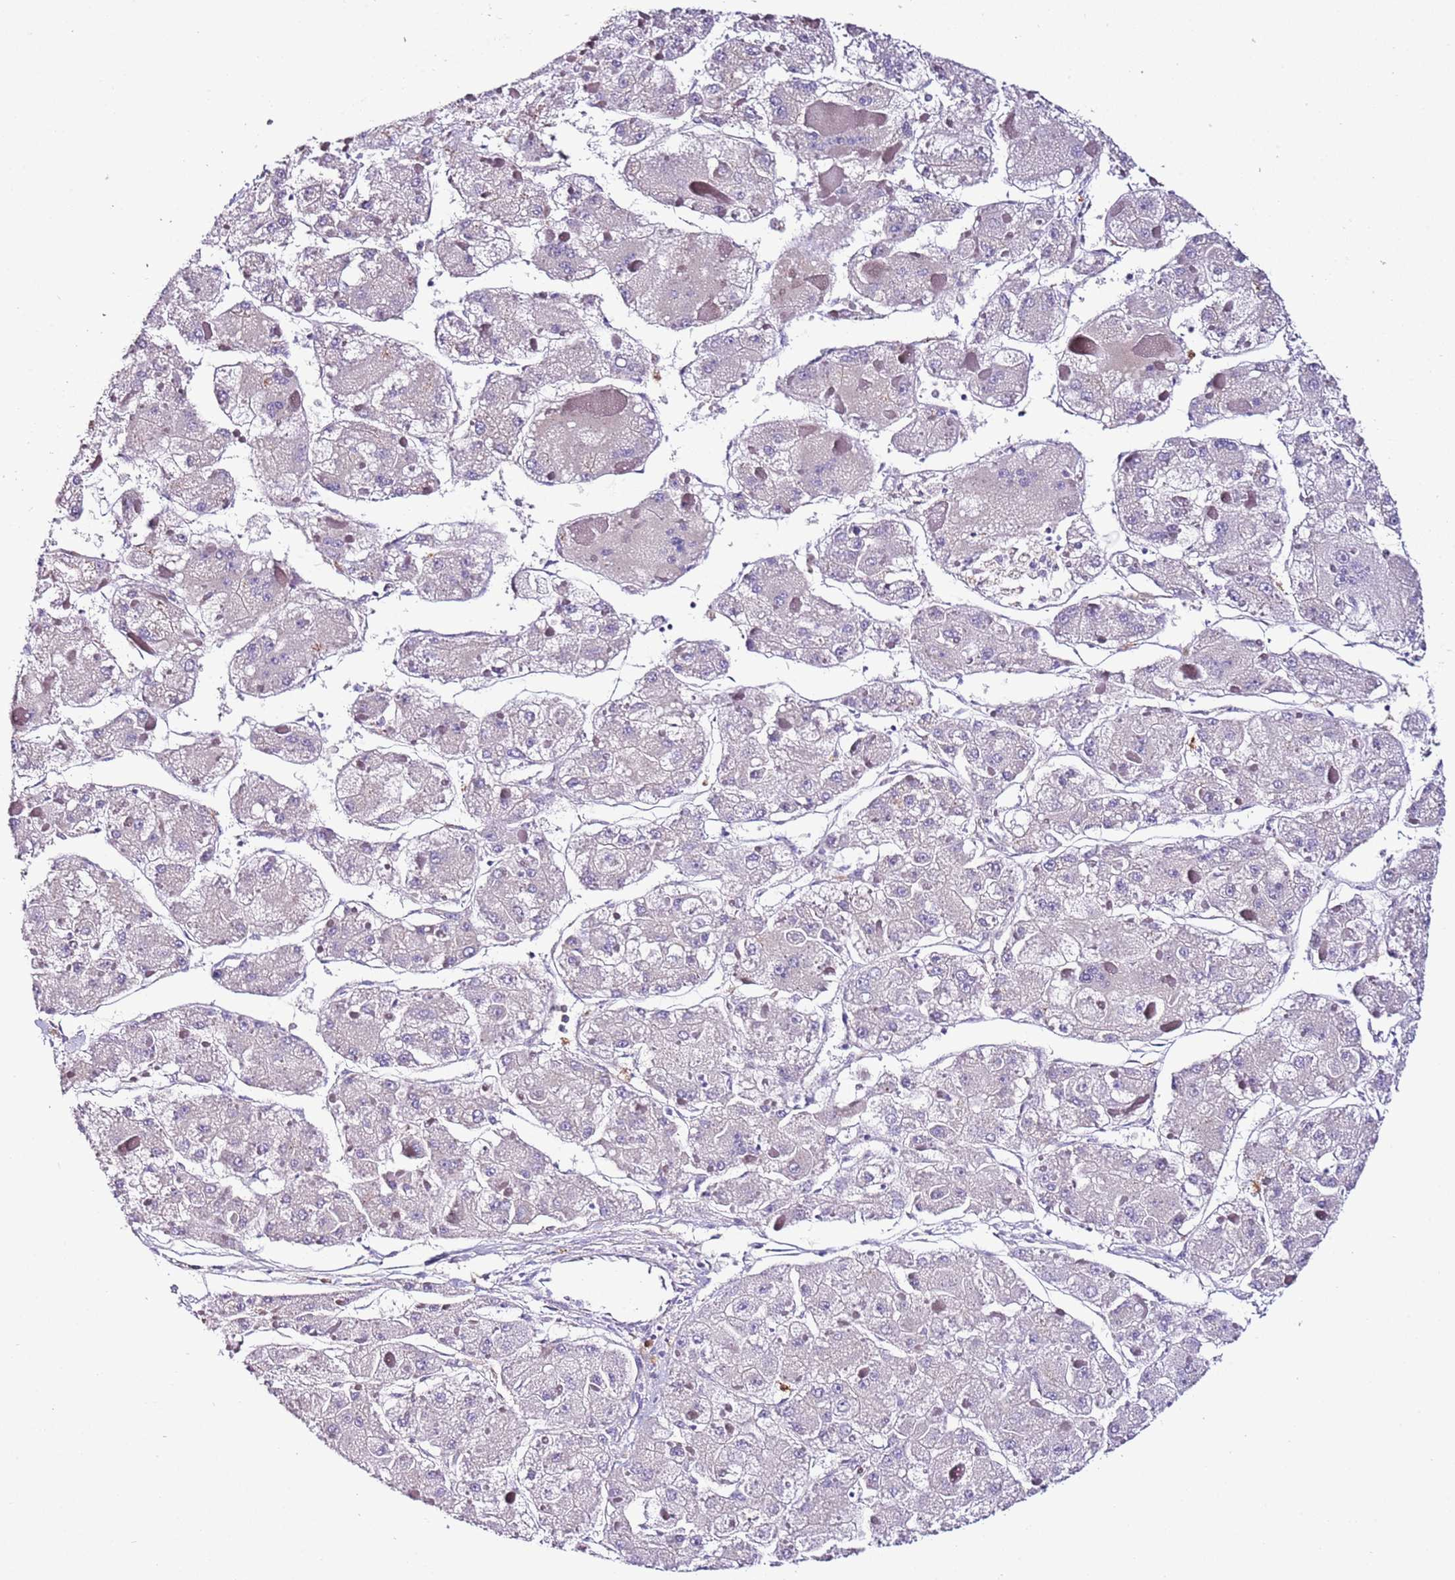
{"staining": {"intensity": "negative", "quantity": "none", "location": "none"}, "tissue": "liver cancer", "cell_type": "Tumor cells", "image_type": "cancer", "snomed": [{"axis": "morphology", "description": "Carcinoma, Hepatocellular, NOS"}, {"axis": "topography", "description": "Liver"}], "caption": "This photomicrograph is of liver cancer (hepatocellular carcinoma) stained with IHC to label a protein in brown with the nuclei are counter-stained blue. There is no positivity in tumor cells.", "gene": "FAM174C", "patient": {"sex": "female", "age": 73}}